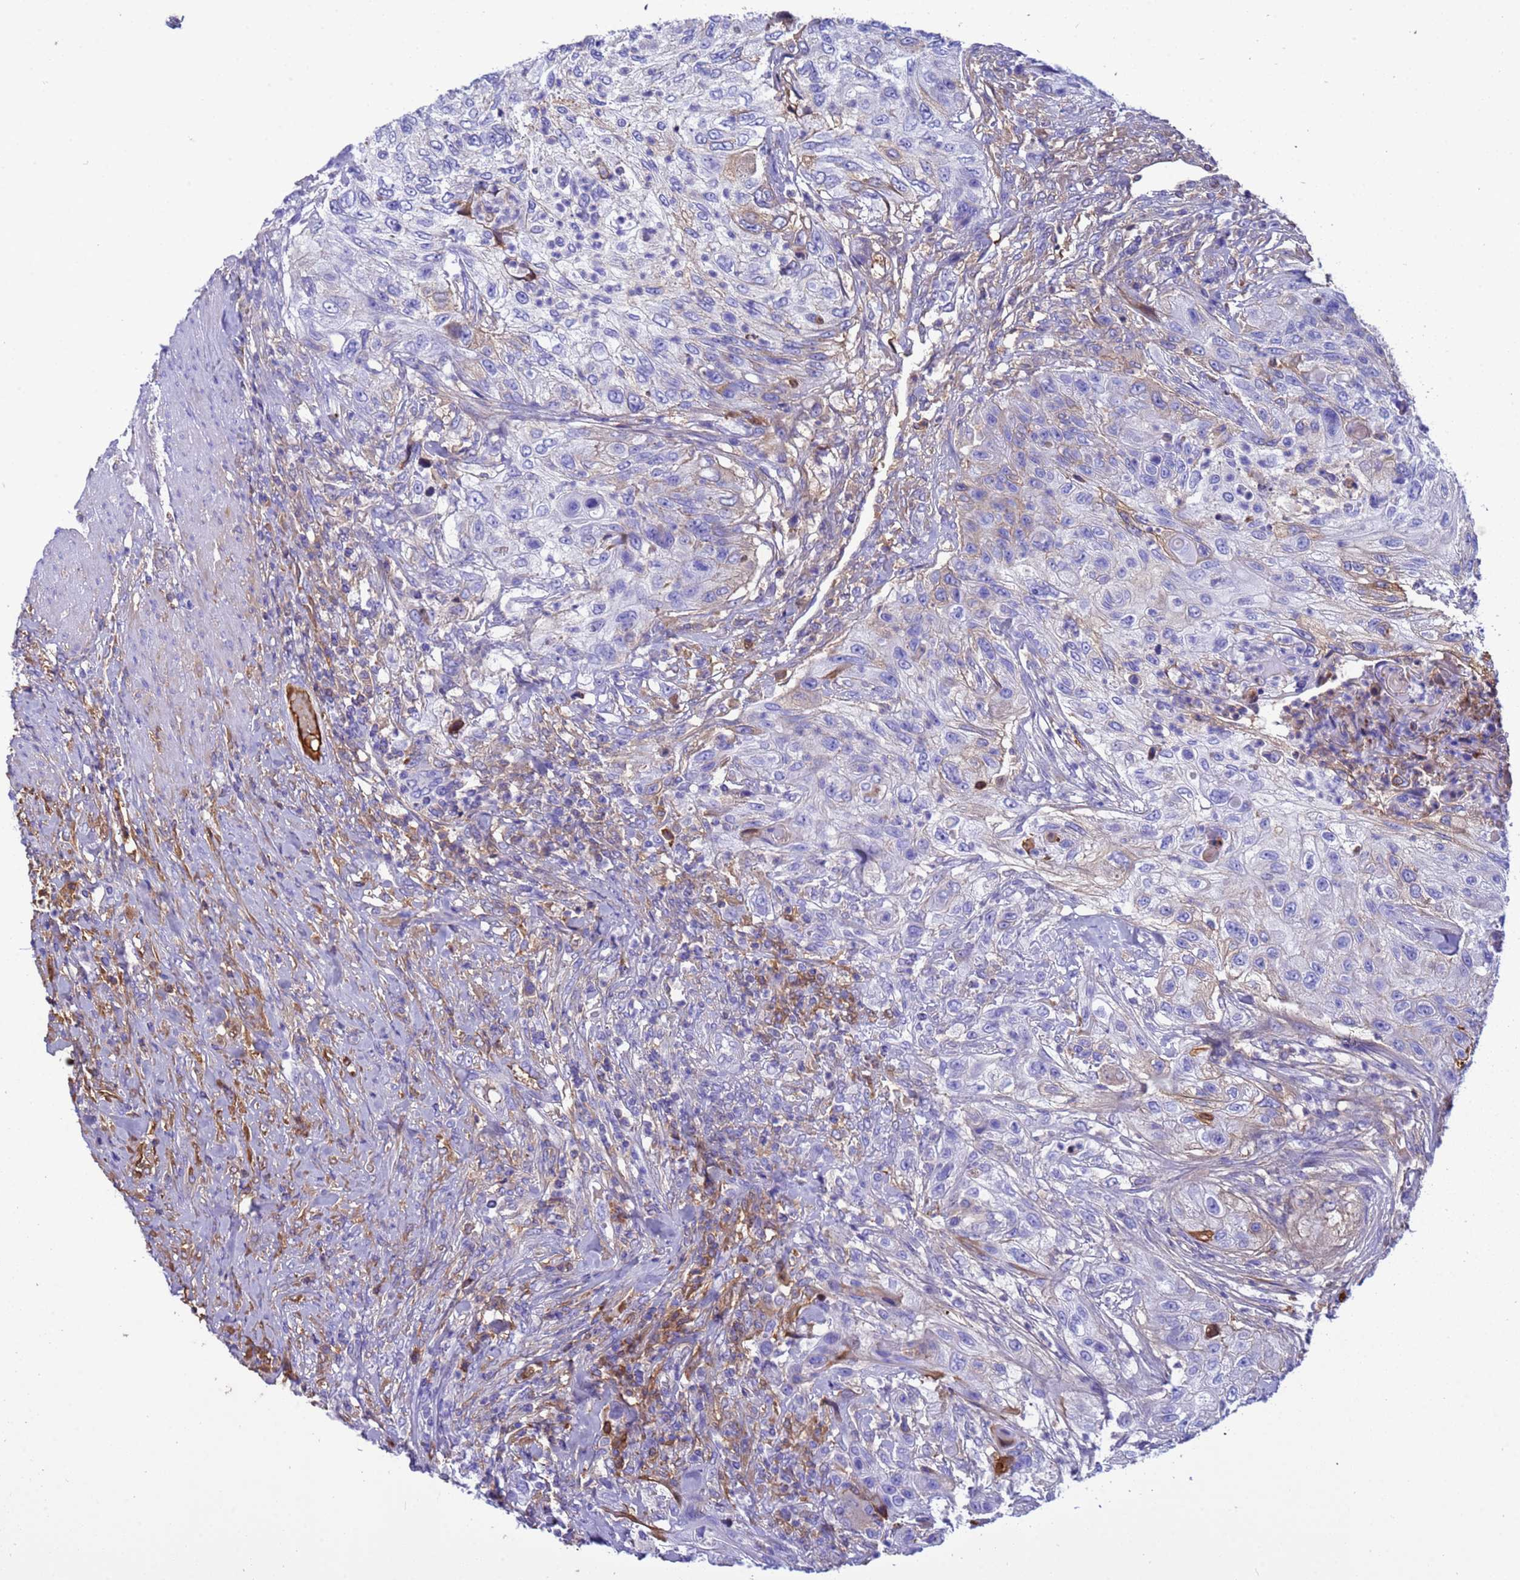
{"staining": {"intensity": "moderate", "quantity": "<25%", "location": "cytoplasmic/membranous"}, "tissue": "urothelial cancer", "cell_type": "Tumor cells", "image_type": "cancer", "snomed": [{"axis": "morphology", "description": "Urothelial carcinoma, High grade"}, {"axis": "topography", "description": "Urinary bladder"}], "caption": "Approximately <25% of tumor cells in high-grade urothelial carcinoma display moderate cytoplasmic/membranous protein staining as visualized by brown immunohistochemical staining.", "gene": "H1-7", "patient": {"sex": "female", "age": 60}}